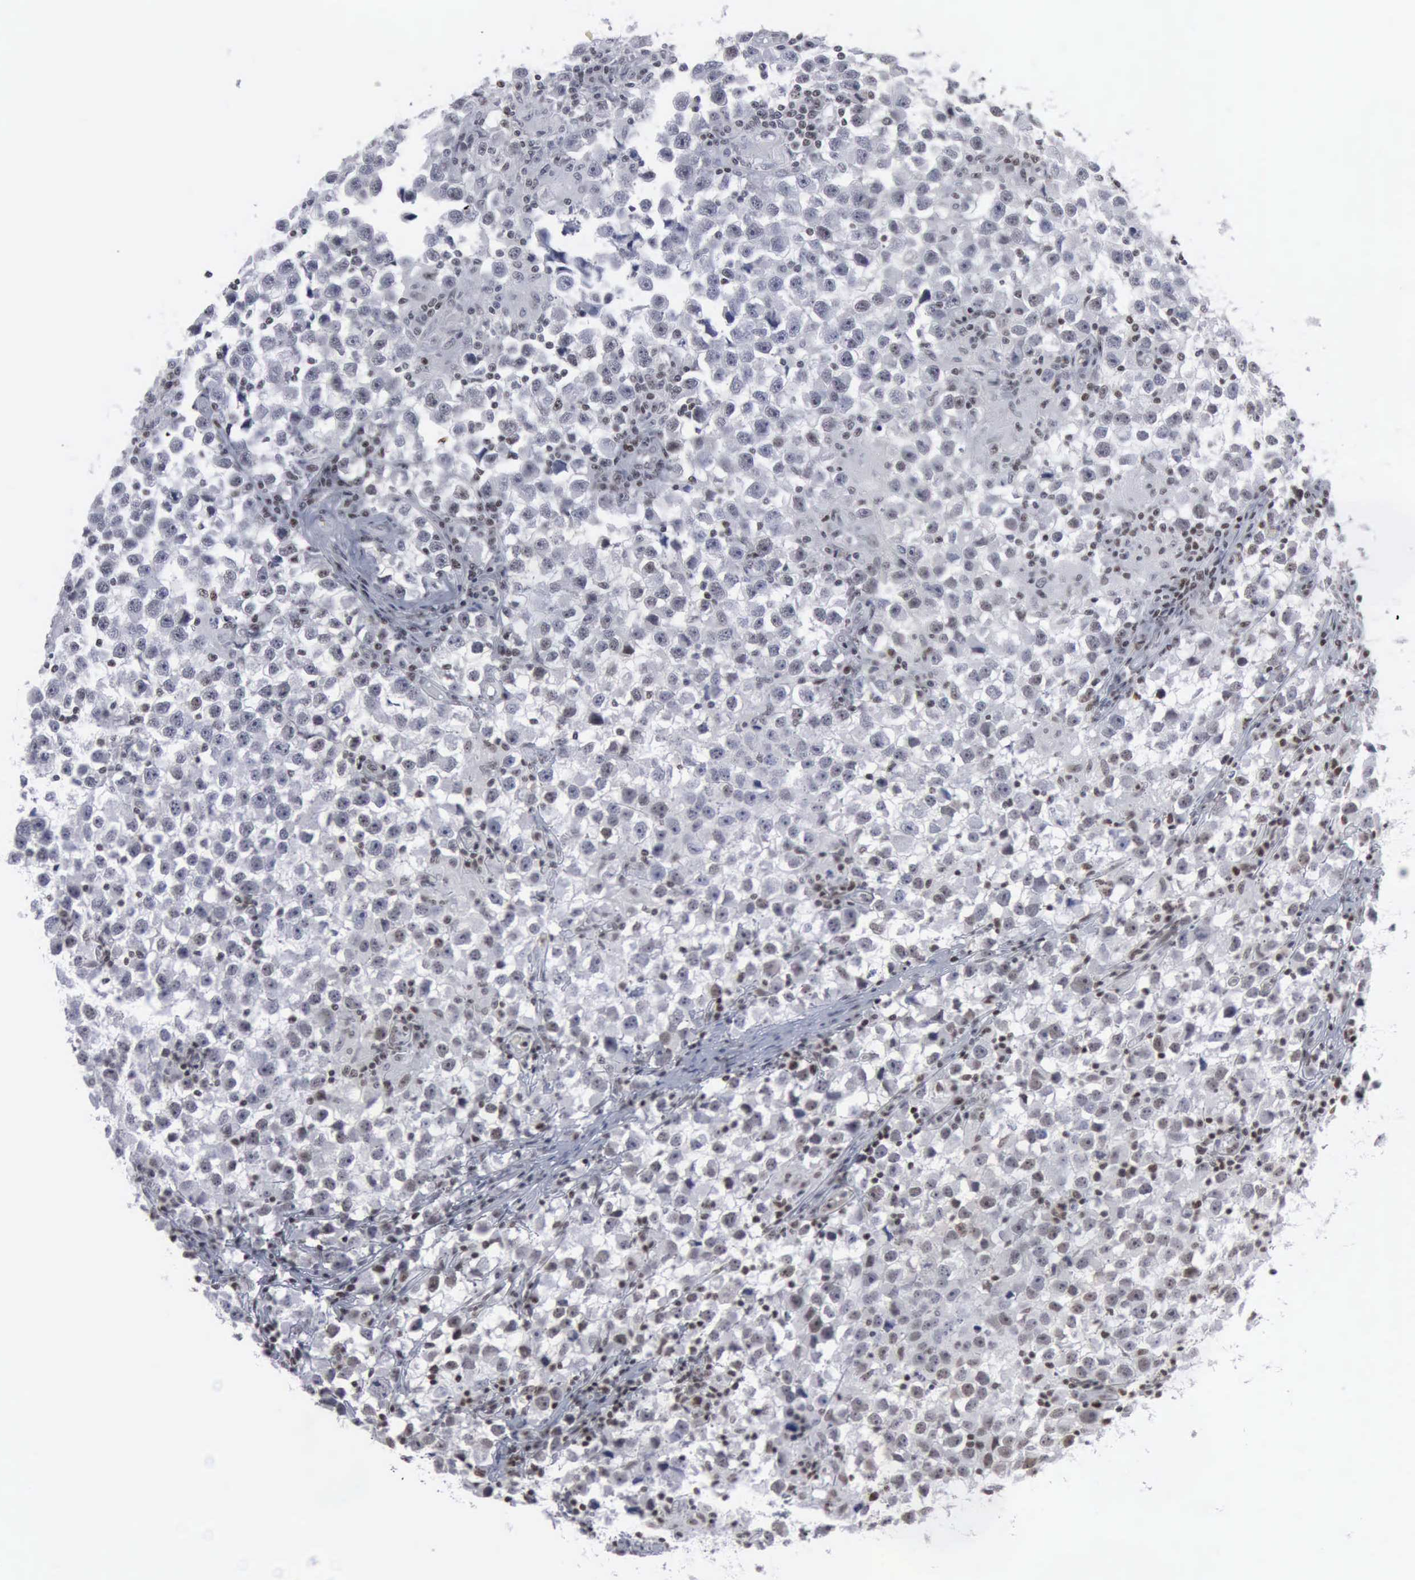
{"staining": {"intensity": "weak", "quantity": "25%-75%", "location": "nuclear"}, "tissue": "testis cancer", "cell_type": "Tumor cells", "image_type": "cancer", "snomed": [{"axis": "morphology", "description": "Seminoma, NOS"}, {"axis": "topography", "description": "Testis"}], "caption": "Seminoma (testis) stained with a protein marker exhibits weak staining in tumor cells.", "gene": "XPA", "patient": {"sex": "male", "age": 33}}